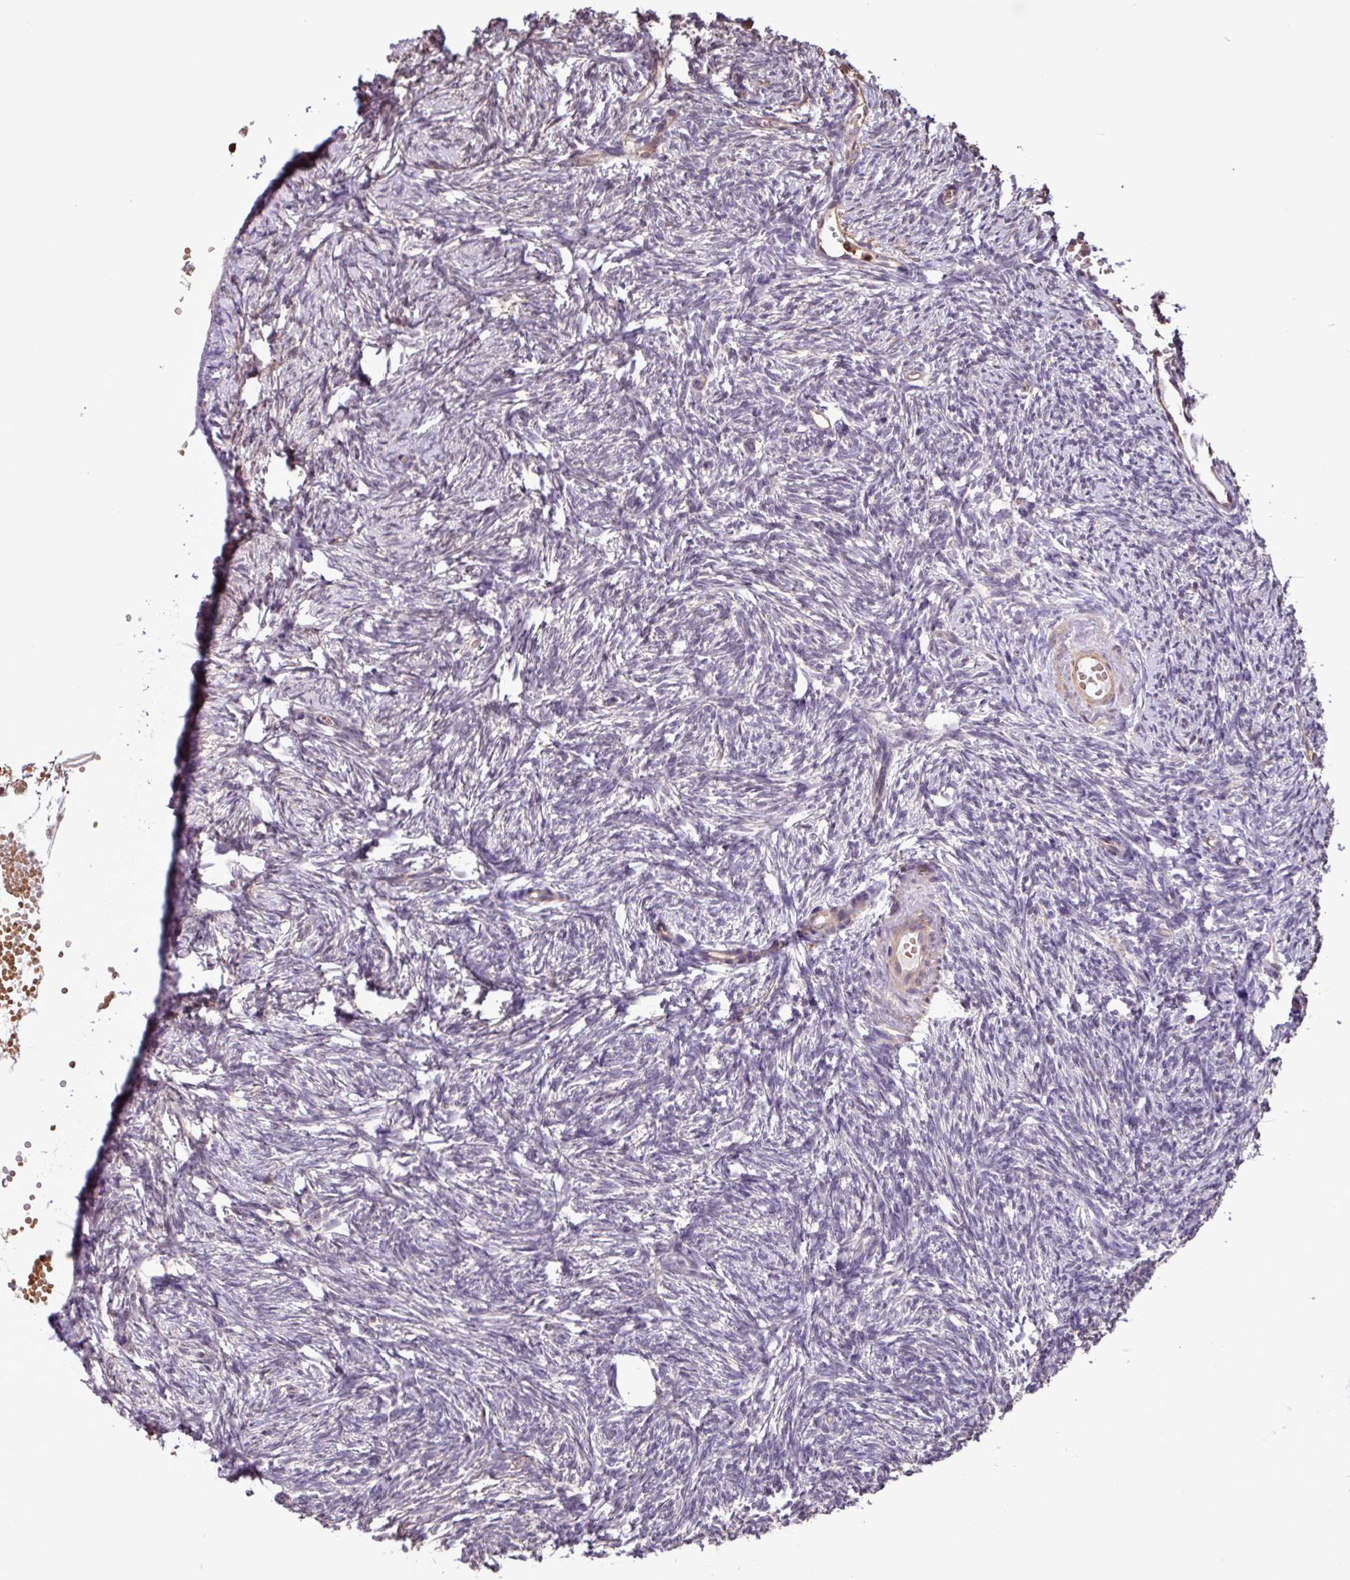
{"staining": {"intensity": "negative", "quantity": "none", "location": "none"}, "tissue": "ovary", "cell_type": "Follicle cells", "image_type": "normal", "snomed": [{"axis": "morphology", "description": "Normal tissue, NOS"}, {"axis": "topography", "description": "Ovary"}], "caption": "DAB (3,3'-diaminobenzidine) immunohistochemical staining of benign human ovary displays no significant staining in follicle cells.", "gene": "CHST11", "patient": {"sex": "female", "age": 51}}